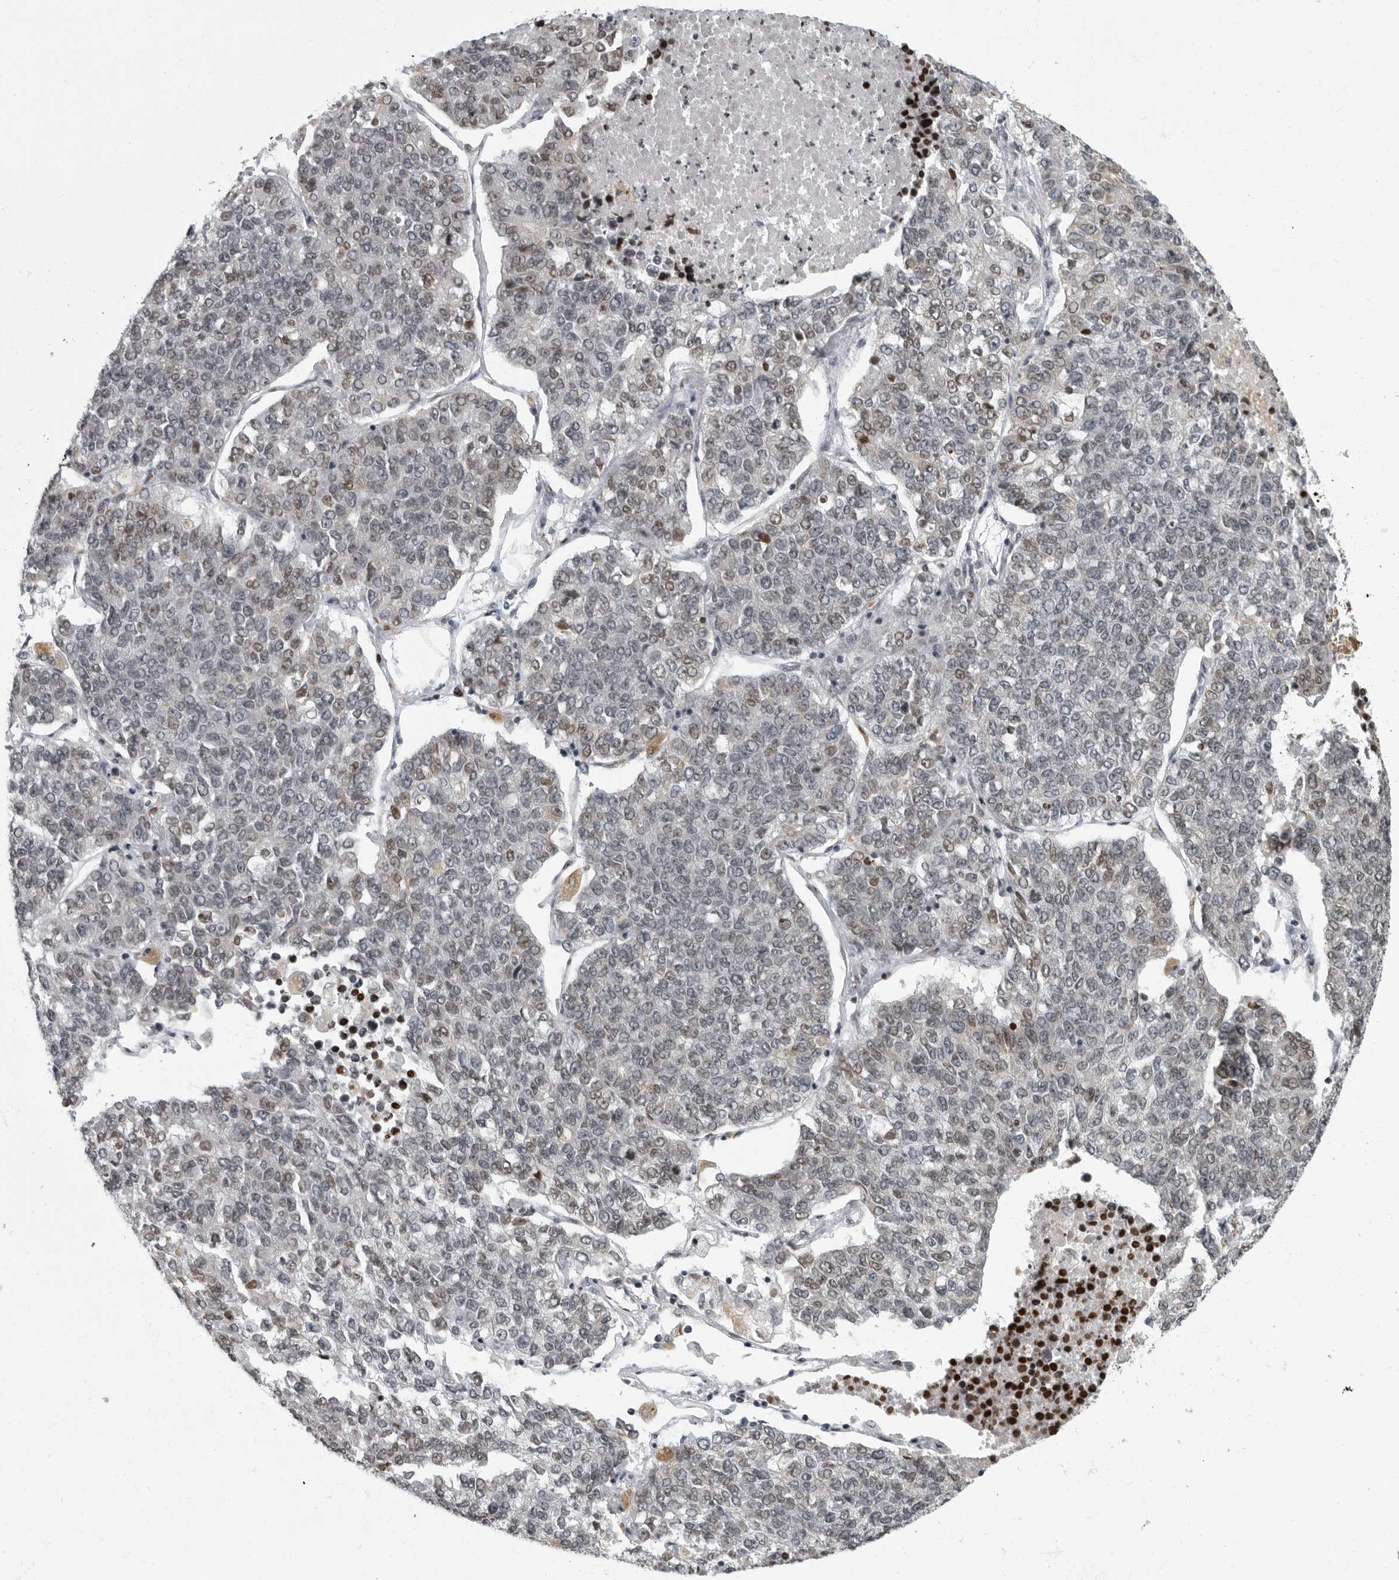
{"staining": {"intensity": "moderate", "quantity": "<25%", "location": "nuclear"}, "tissue": "lung cancer", "cell_type": "Tumor cells", "image_type": "cancer", "snomed": [{"axis": "morphology", "description": "Adenocarcinoma, NOS"}, {"axis": "topography", "description": "Lung"}], "caption": "Immunohistochemical staining of human lung cancer (adenocarcinoma) displays moderate nuclear protein positivity in approximately <25% of tumor cells.", "gene": "EVI5", "patient": {"sex": "male", "age": 49}}